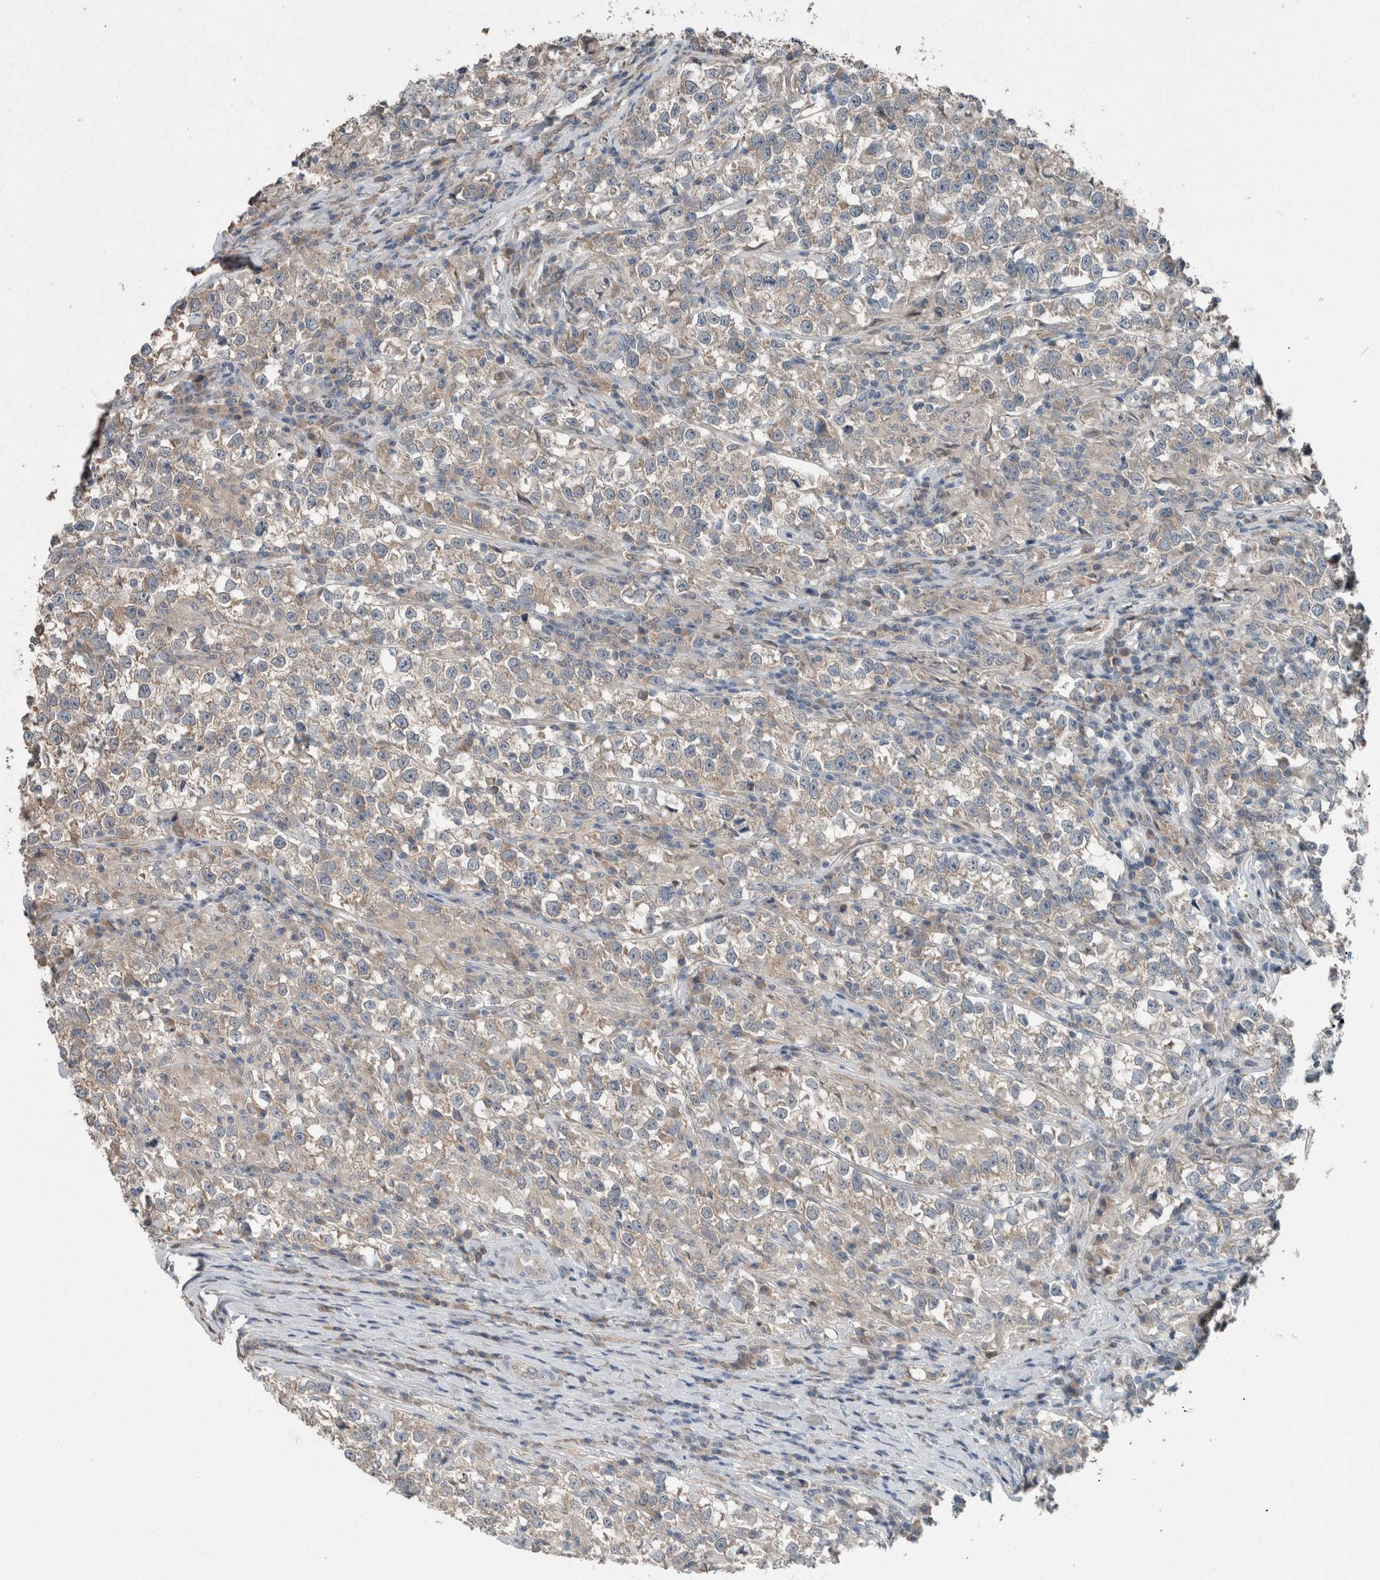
{"staining": {"intensity": "weak", "quantity": ">75%", "location": "cytoplasmic/membranous"}, "tissue": "testis cancer", "cell_type": "Tumor cells", "image_type": "cancer", "snomed": [{"axis": "morphology", "description": "Normal tissue, NOS"}, {"axis": "morphology", "description": "Seminoma, NOS"}, {"axis": "topography", "description": "Testis"}], "caption": "An image of human seminoma (testis) stained for a protein reveals weak cytoplasmic/membranous brown staining in tumor cells.", "gene": "KNTC1", "patient": {"sex": "male", "age": 43}}